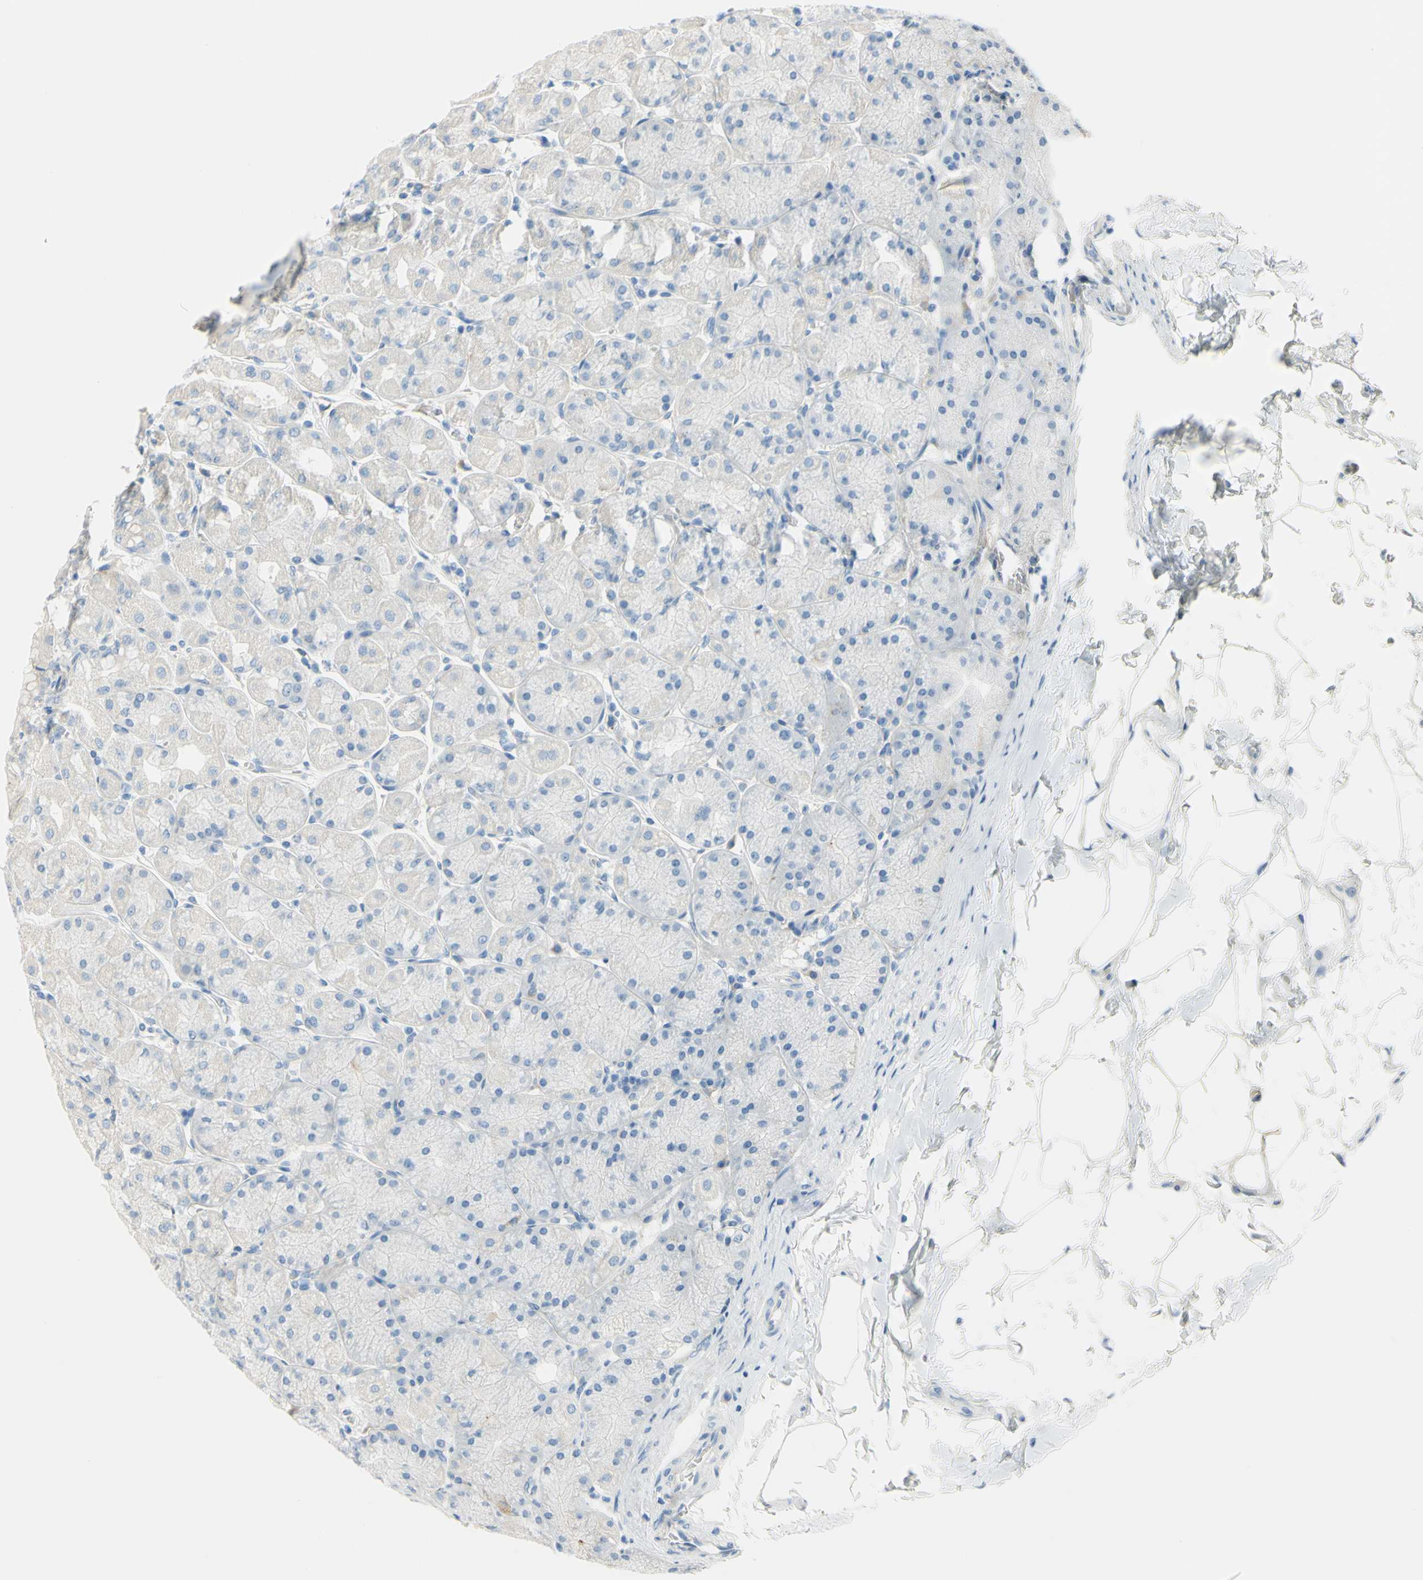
{"staining": {"intensity": "weak", "quantity": "25%-75%", "location": "cytoplasmic/membranous"}, "tissue": "stomach", "cell_type": "Glandular cells", "image_type": "normal", "snomed": [{"axis": "morphology", "description": "Normal tissue, NOS"}, {"axis": "topography", "description": "Stomach, upper"}], "caption": "This photomicrograph displays IHC staining of benign human stomach, with low weak cytoplasmic/membranous positivity in approximately 25%-75% of glandular cells.", "gene": "FRMD4B", "patient": {"sex": "female", "age": 56}}